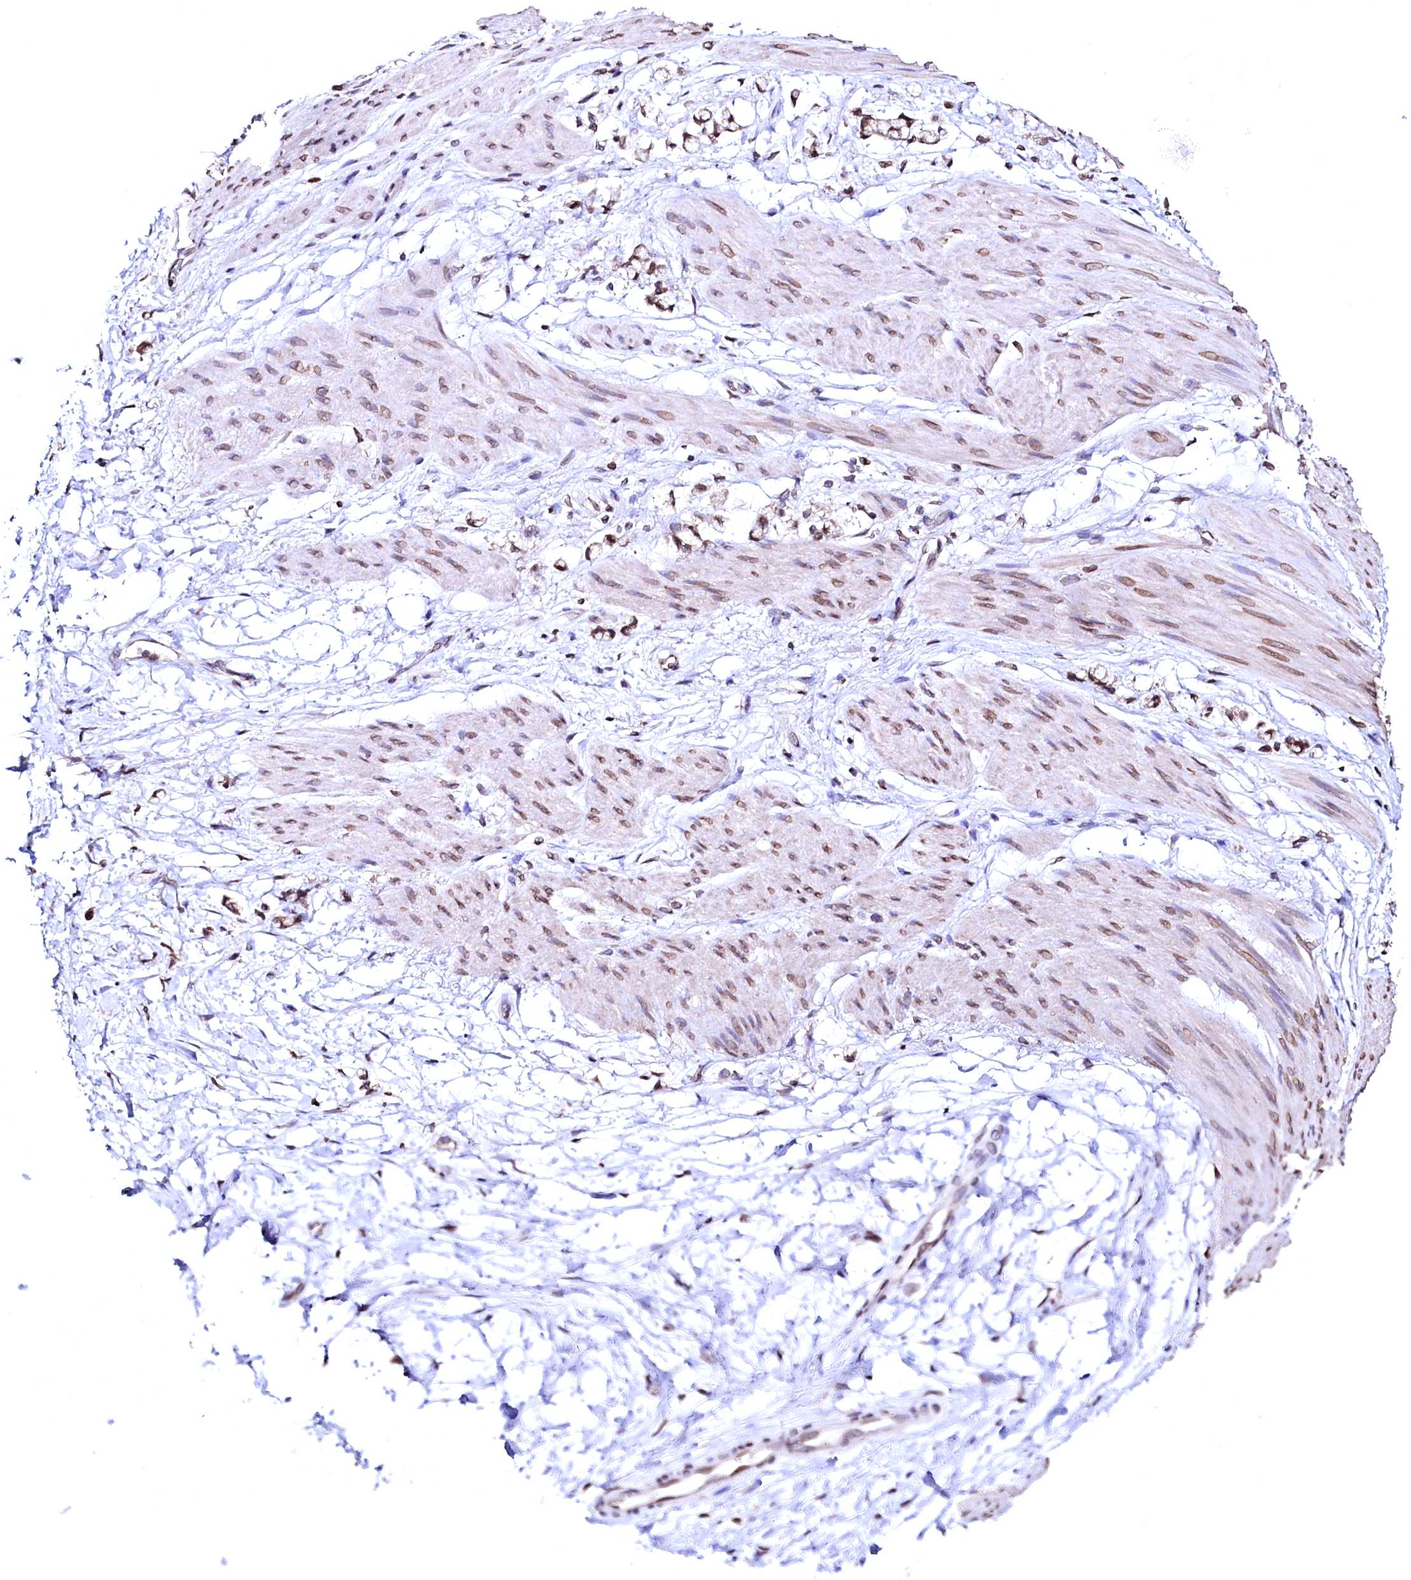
{"staining": {"intensity": "moderate", "quantity": ">75%", "location": "cytoplasmic/membranous"}, "tissue": "stomach cancer", "cell_type": "Tumor cells", "image_type": "cancer", "snomed": [{"axis": "morphology", "description": "Adenocarcinoma, NOS"}, {"axis": "topography", "description": "Stomach"}], "caption": "Stomach cancer tissue displays moderate cytoplasmic/membranous expression in about >75% of tumor cells, visualized by immunohistochemistry. Using DAB (brown) and hematoxylin (blue) stains, captured at high magnification using brightfield microscopy.", "gene": "HAND1", "patient": {"sex": "female", "age": 60}}